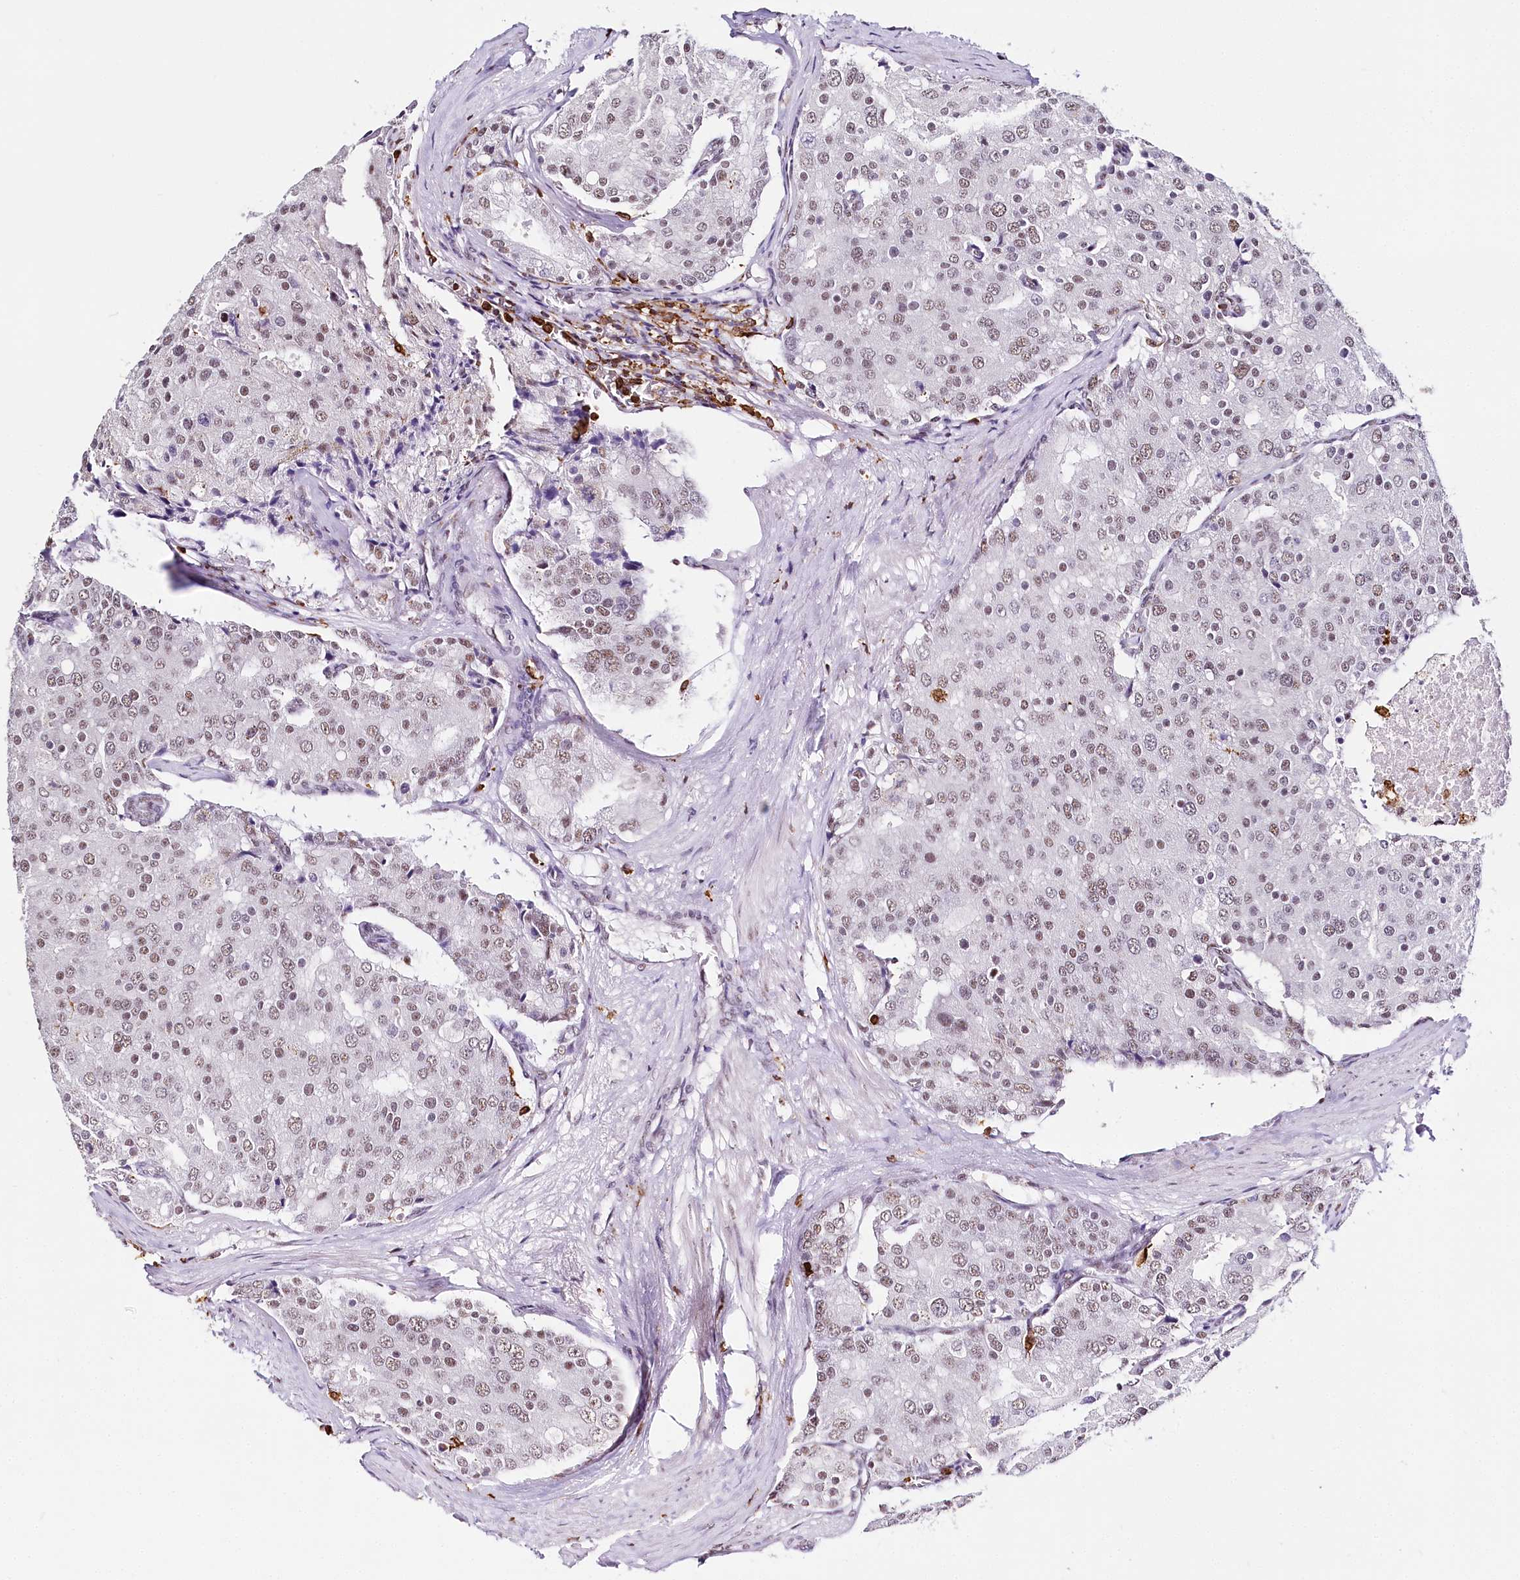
{"staining": {"intensity": "weak", "quantity": ">75%", "location": "nuclear"}, "tissue": "prostate cancer", "cell_type": "Tumor cells", "image_type": "cancer", "snomed": [{"axis": "morphology", "description": "Adenocarcinoma, High grade"}, {"axis": "topography", "description": "Prostate"}], "caption": "Immunohistochemistry of high-grade adenocarcinoma (prostate) exhibits low levels of weak nuclear positivity in about >75% of tumor cells. (DAB (3,3'-diaminobenzidine) IHC, brown staining for protein, blue staining for nuclei).", "gene": "BARD1", "patient": {"sex": "male", "age": 50}}